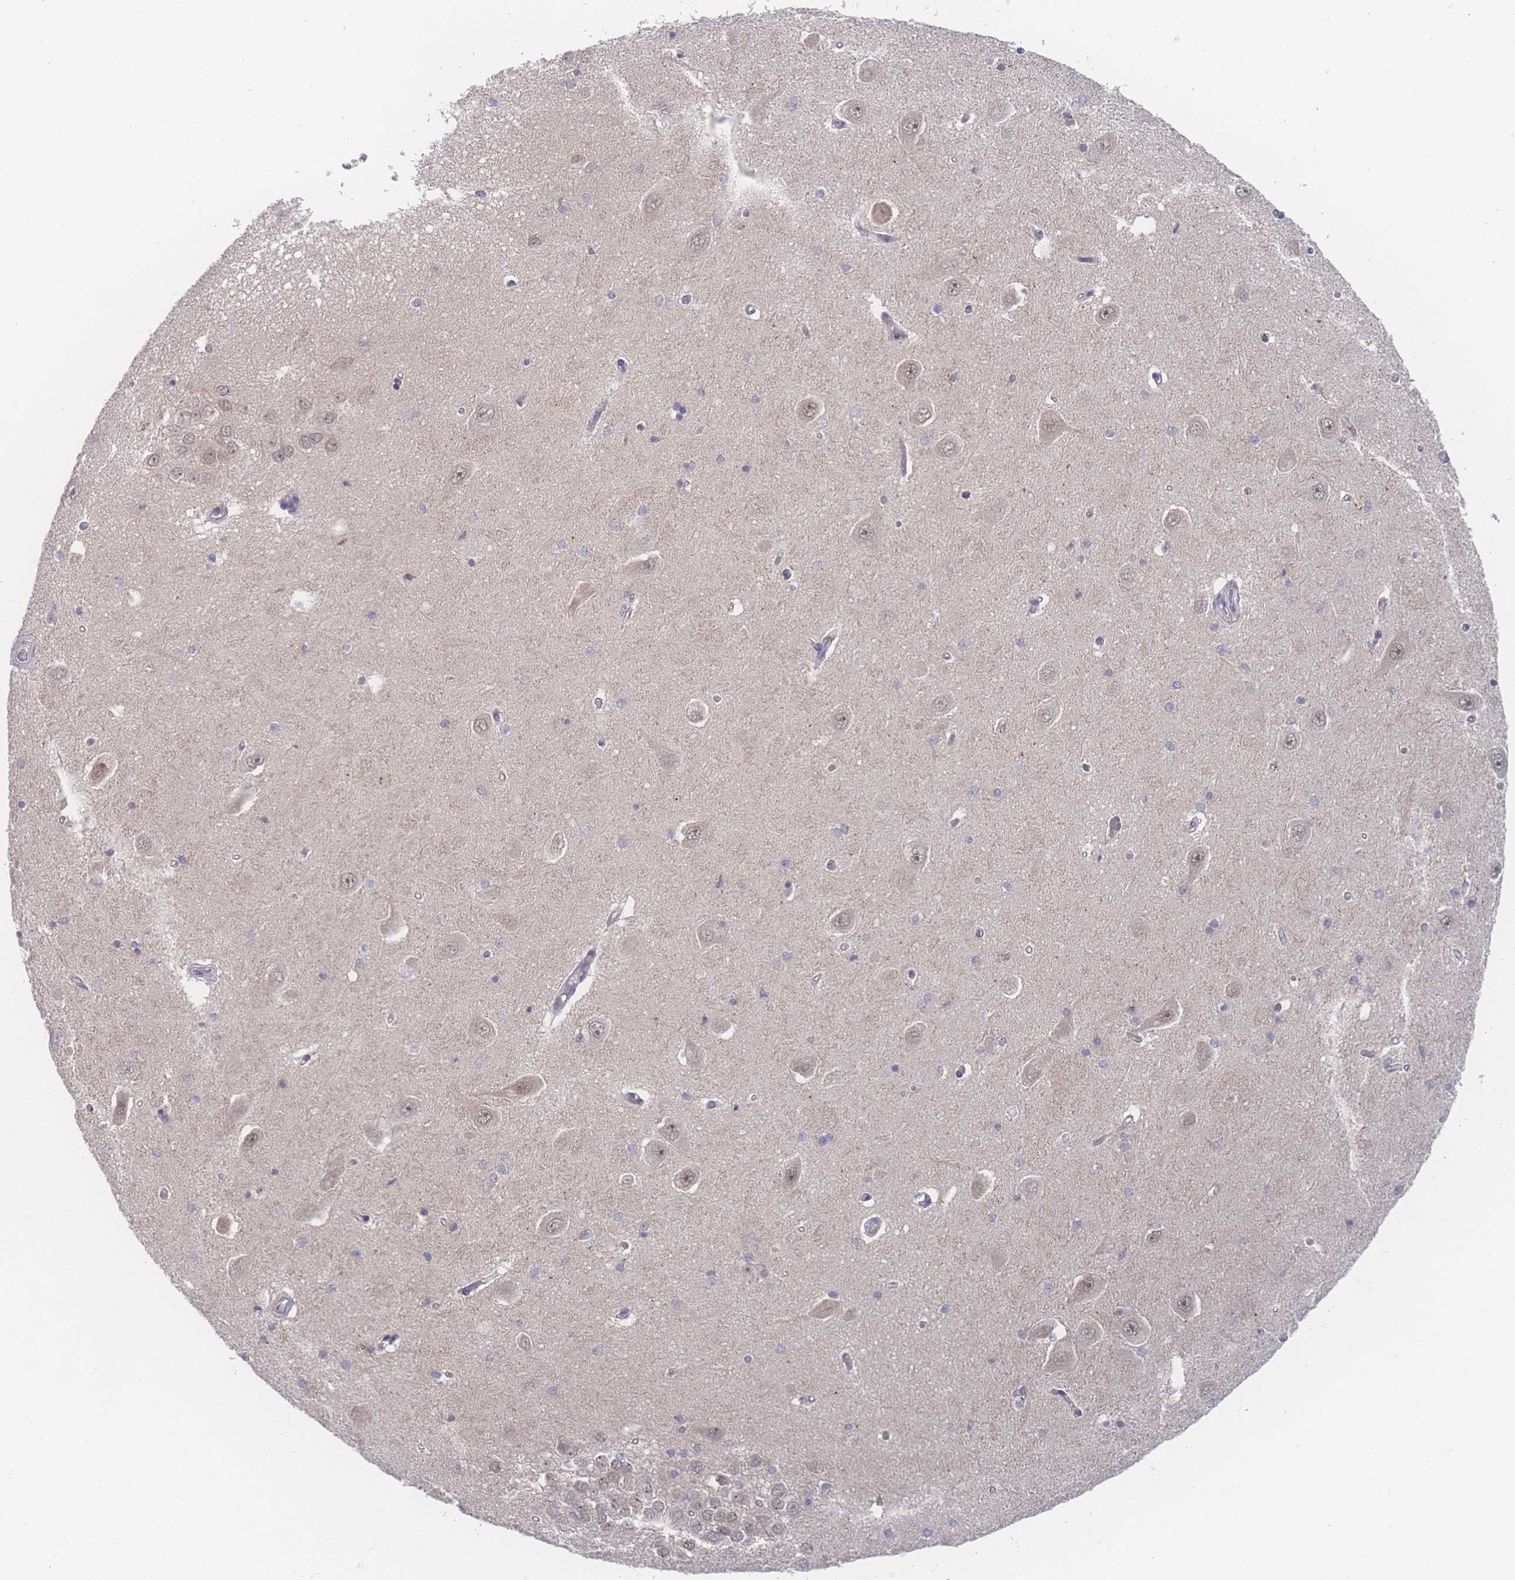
{"staining": {"intensity": "negative", "quantity": "none", "location": "none"}, "tissue": "hippocampus", "cell_type": "Glial cells", "image_type": "normal", "snomed": [{"axis": "morphology", "description": "Normal tissue, NOS"}, {"axis": "topography", "description": "Hippocampus"}], "caption": "Protein analysis of benign hippocampus displays no significant positivity in glial cells. (DAB (3,3'-diaminobenzidine) immunohistochemistry (IHC) with hematoxylin counter stain).", "gene": "NBEAL1", "patient": {"sex": "male", "age": 45}}